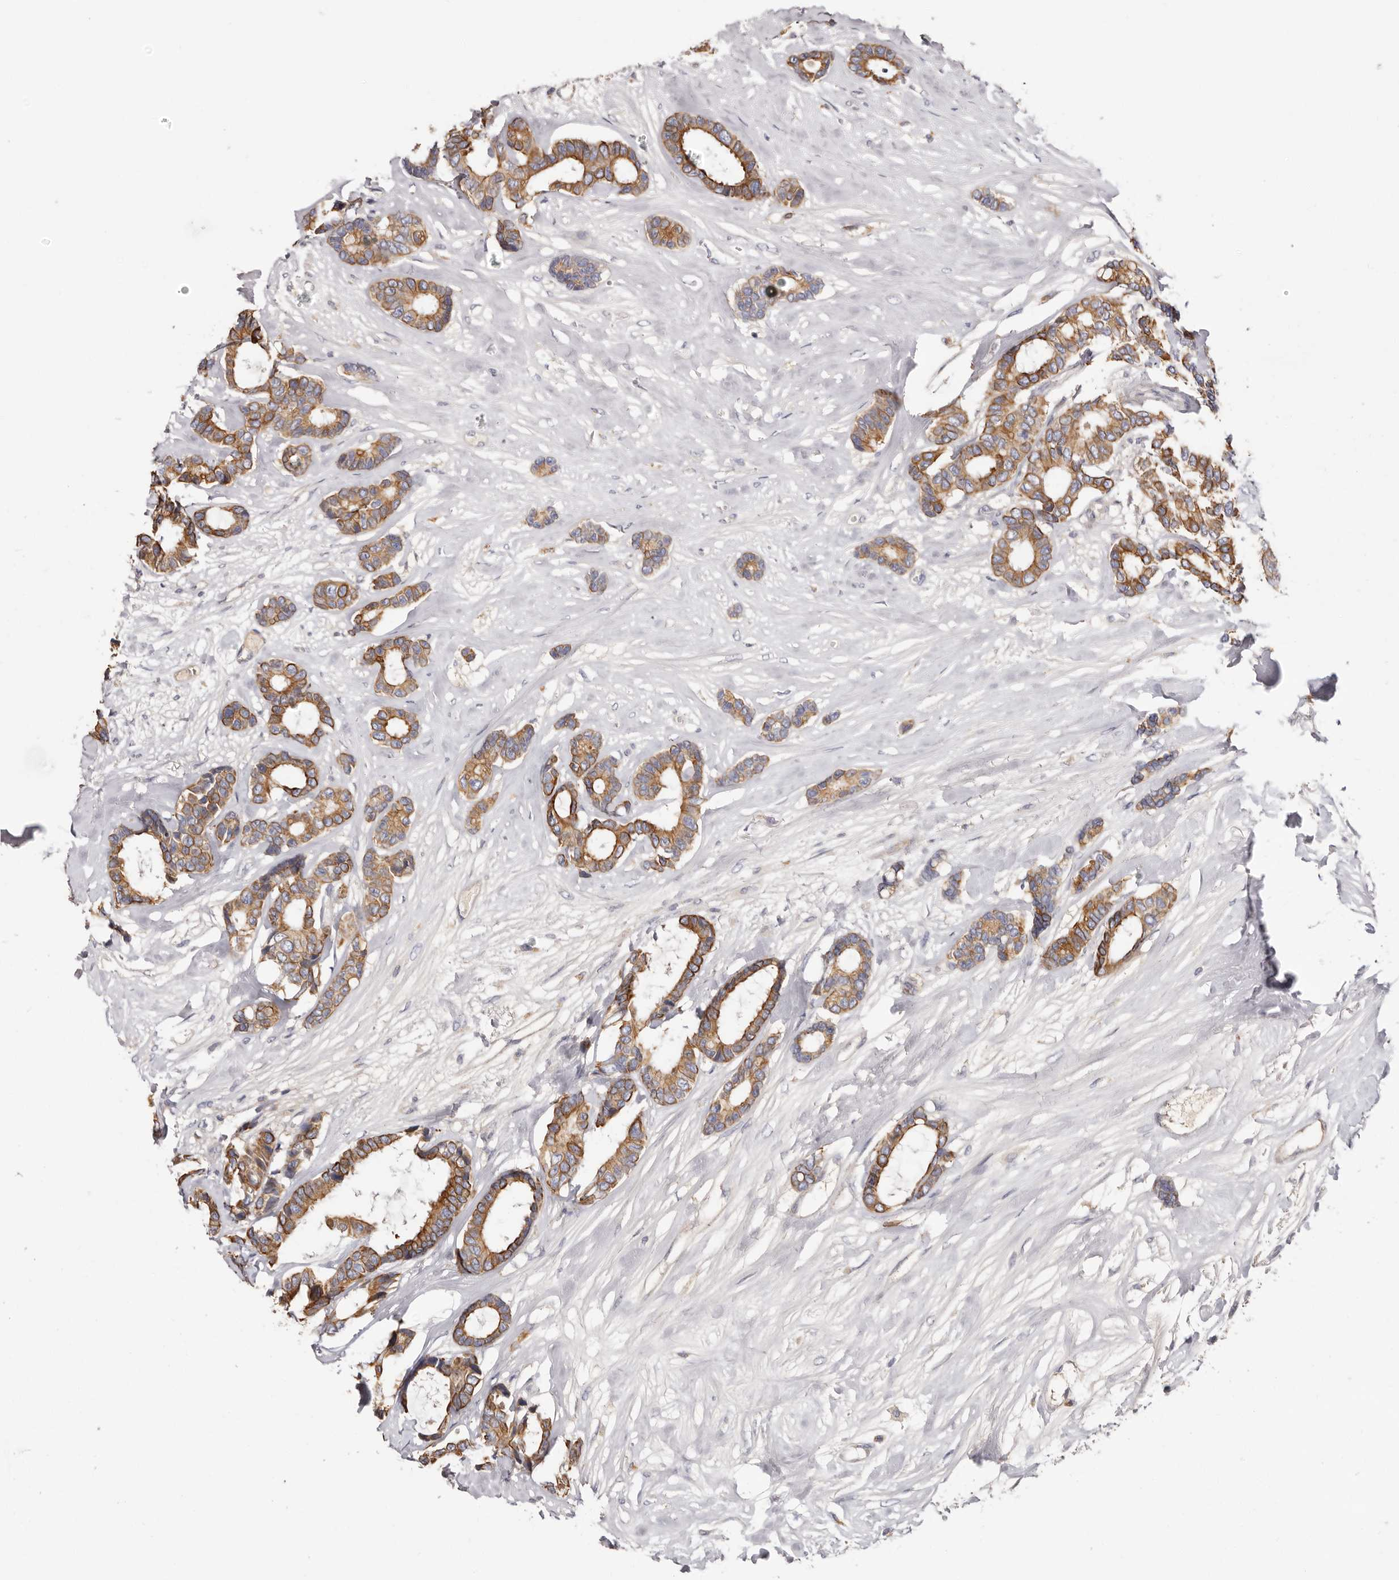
{"staining": {"intensity": "moderate", "quantity": ">75%", "location": "cytoplasmic/membranous"}, "tissue": "breast cancer", "cell_type": "Tumor cells", "image_type": "cancer", "snomed": [{"axis": "morphology", "description": "Duct carcinoma"}, {"axis": "topography", "description": "Breast"}], "caption": "IHC of intraductal carcinoma (breast) demonstrates medium levels of moderate cytoplasmic/membranous expression in approximately >75% of tumor cells. (DAB (3,3'-diaminobenzidine) IHC with brightfield microscopy, high magnification).", "gene": "STK16", "patient": {"sex": "female", "age": 87}}